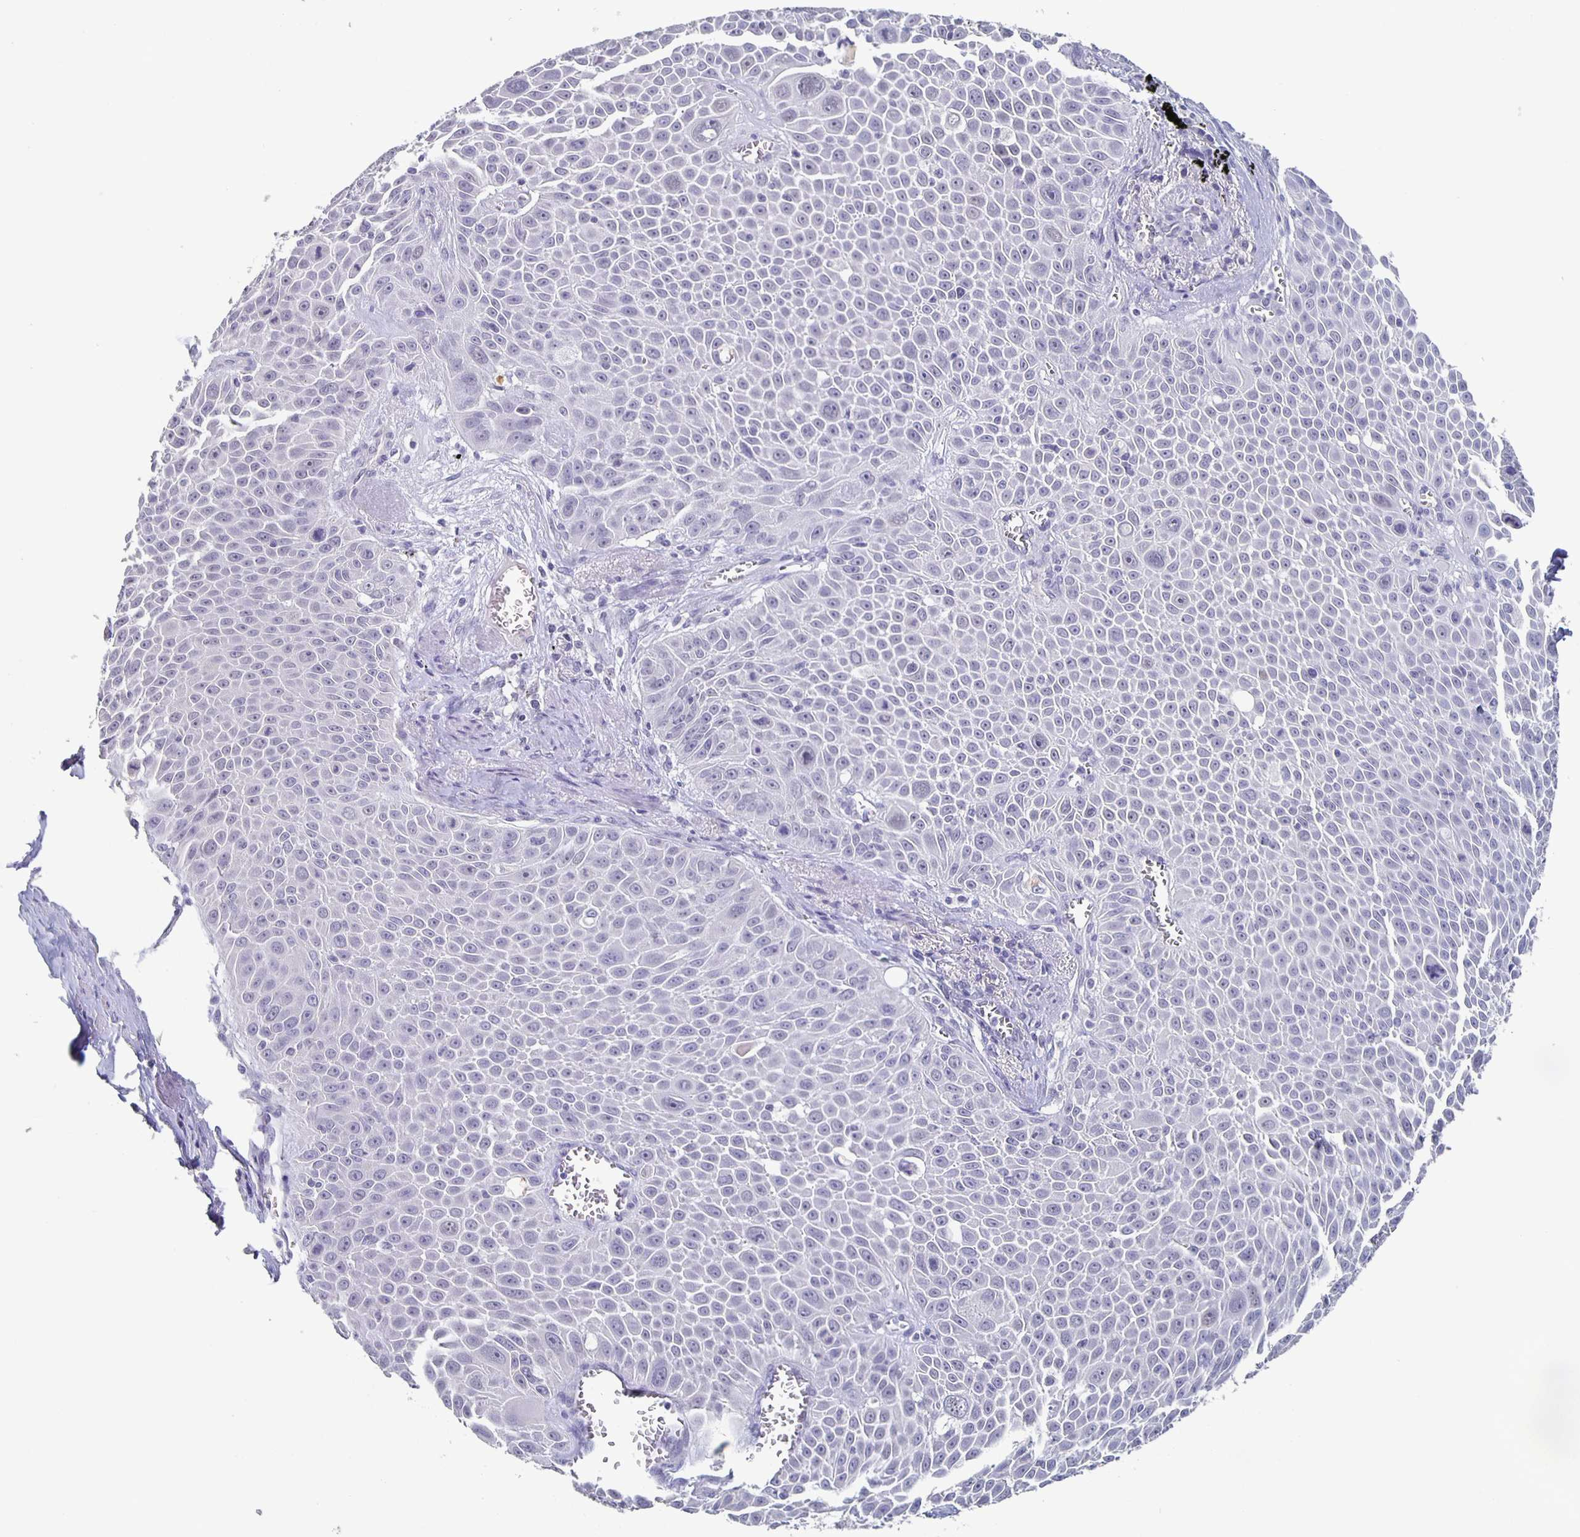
{"staining": {"intensity": "negative", "quantity": "none", "location": "none"}, "tissue": "lung cancer", "cell_type": "Tumor cells", "image_type": "cancer", "snomed": [{"axis": "morphology", "description": "Squamous cell carcinoma, NOS"}, {"axis": "morphology", "description": "Squamous cell carcinoma, metastatic, NOS"}, {"axis": "topography", "description": "Lymph node"}, {"axis": "topography", "description": "Lung"}], "caption": "DAB immunohistochemical staining of human metastatic squamous cell carcinoma (lung) exhibits no significant positivity in tumor cells.", "gene": "CACNA2D2", "patient": {"sex": "female", "age": 62}}